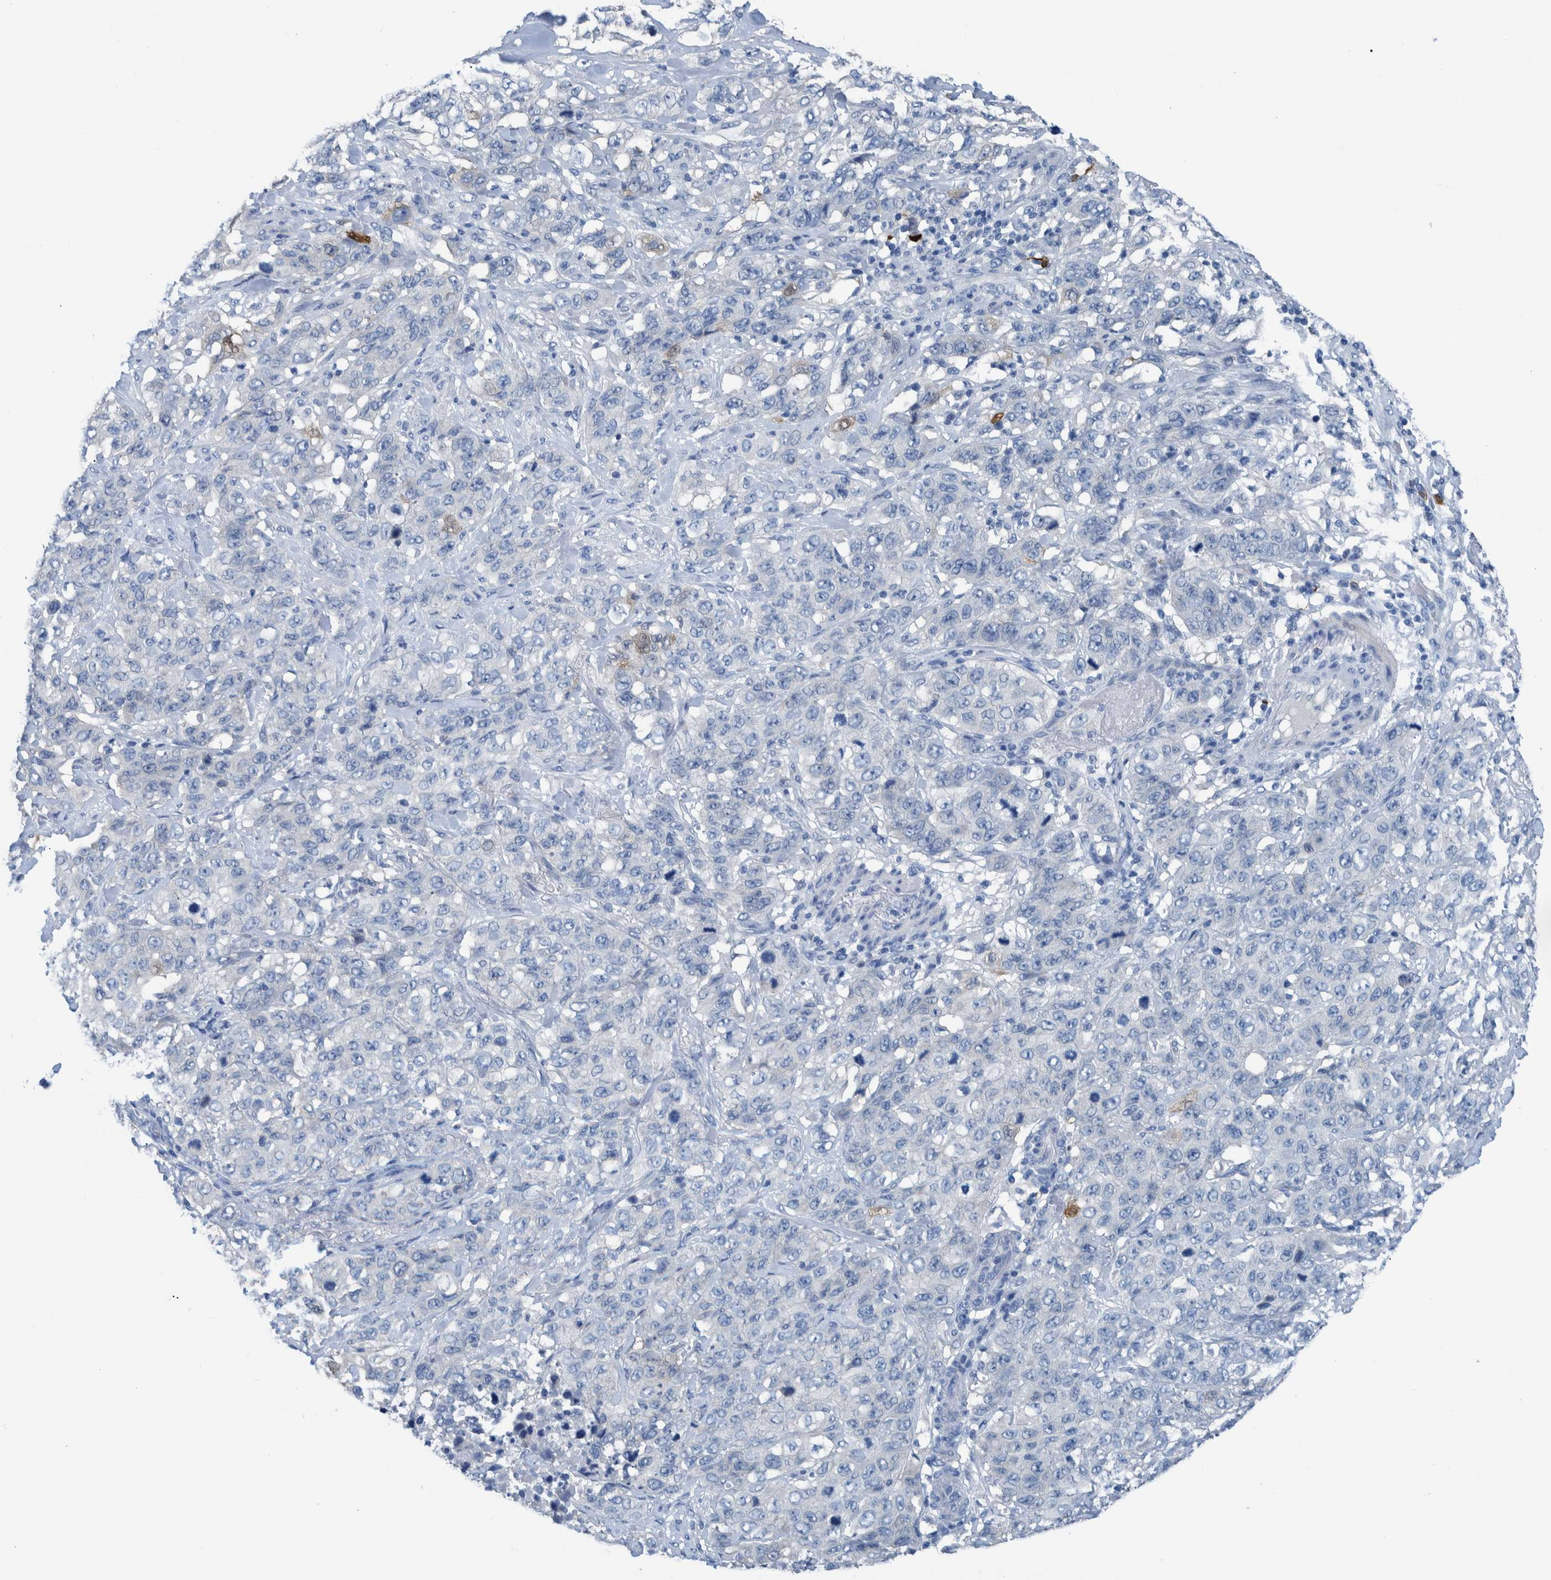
{"staining": {"intensity": "negative", "quantity": "none", "location": "none"}, "tissue": "stomach cancer", "cell_type": "Tumor cells", "image_type": "cancer", "snomed": [{"axis": "morphology", "description": "Adenocarcinoma, NOS"}, {"axis": "topography", "description": "Stomach"}], "caption": "IHC micrograph of neoplastic tissue: human stomach cancer stained with DAB (3,3'-diaminobenzidine) shows no significant protein staining in tumor cells. (Brightfield microscopy of DAB (3,3'-diaminobenzidine) immunohistochemistry (IHC) at high magnification).", "gene": "IDO1", "patient": {"sex": "male", "age": 48}}